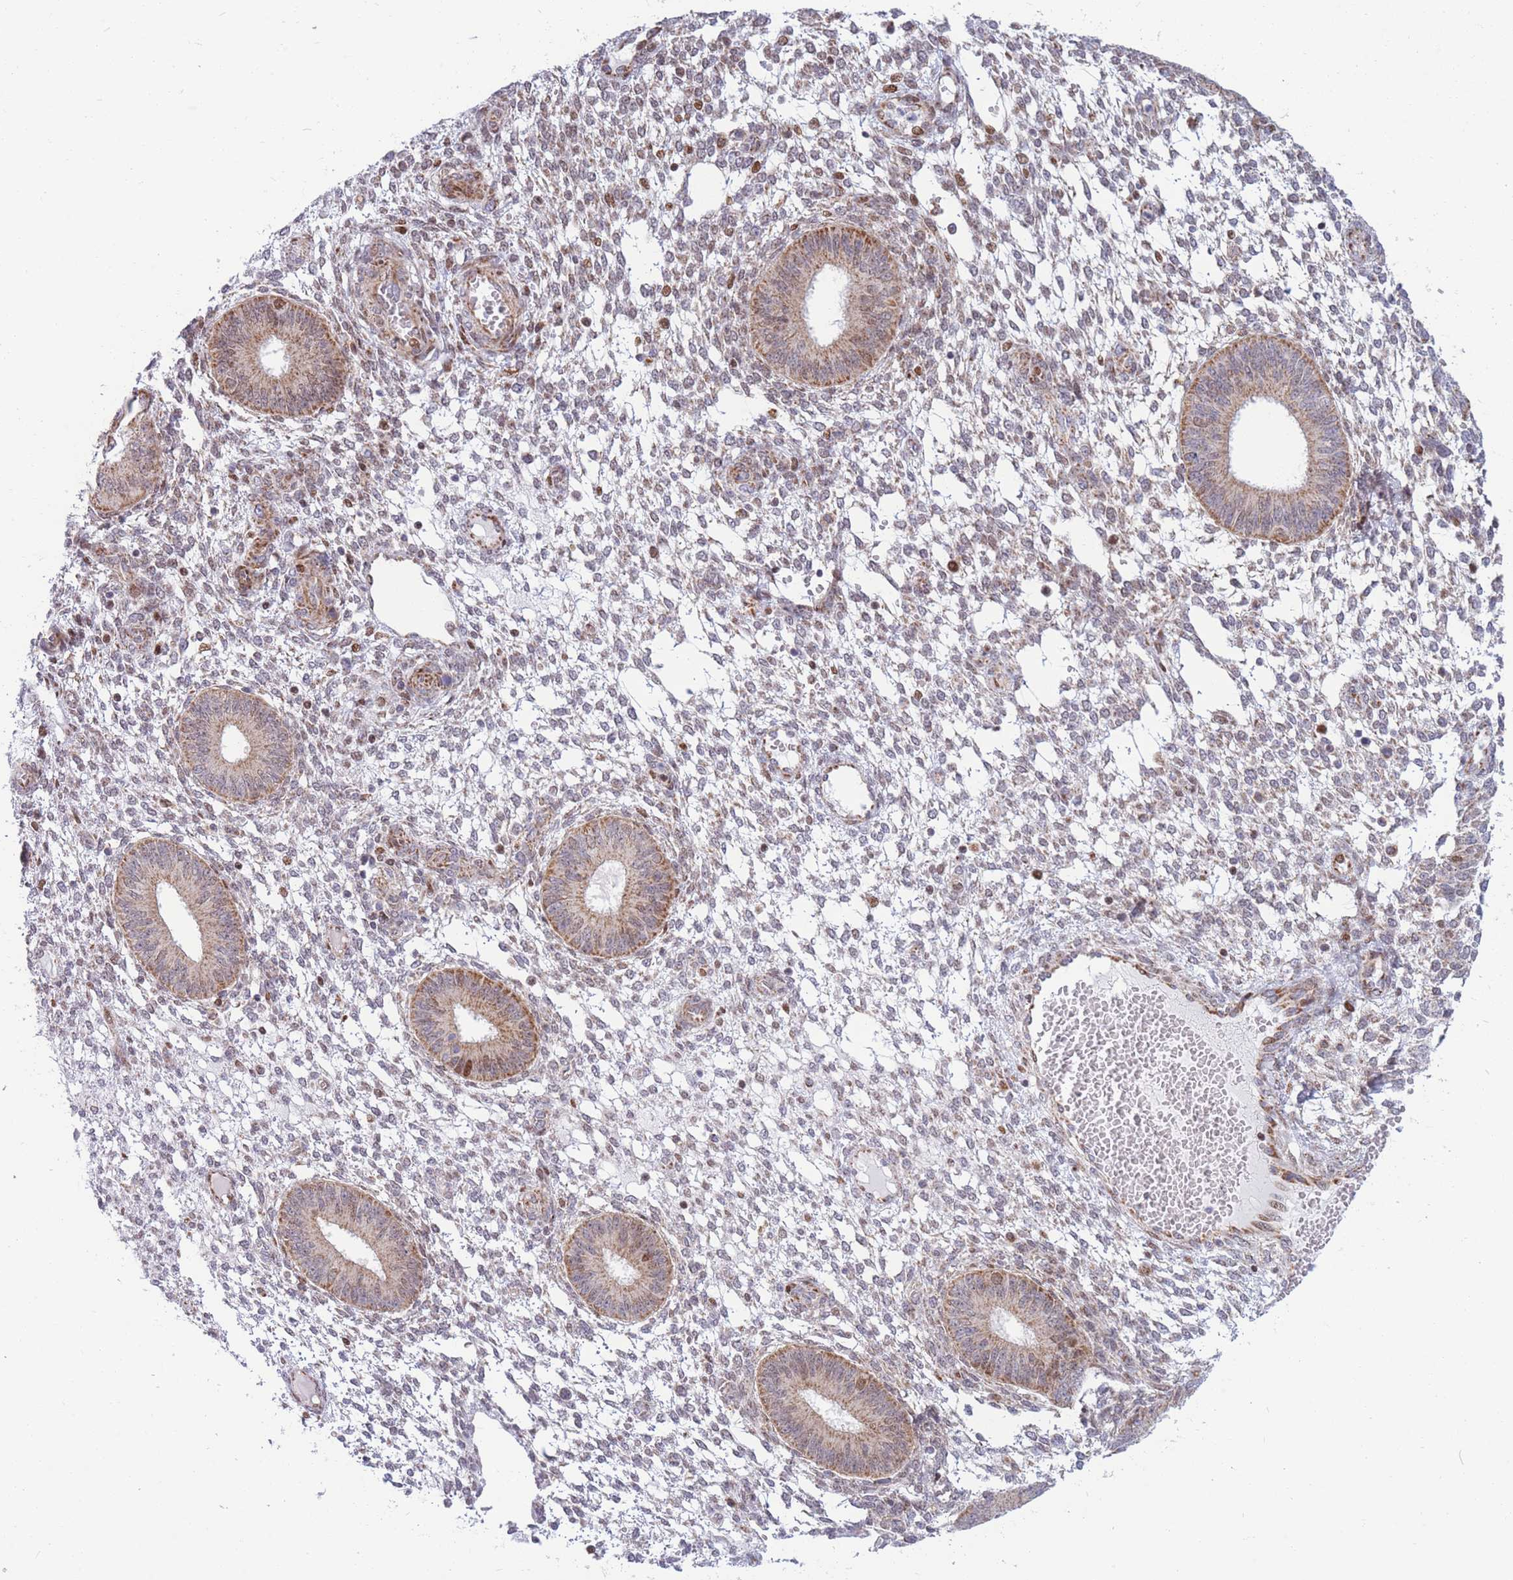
{"staining": {"intensity": "weak", "quantity": "<25%", "location": "cytoplasmic/membranous,nuclear"}, "tissue": "endometrium", "cell_type": "Cells in endometrial stroma", "image_type": "normal", "snomed": [{"axis": "morphology", "description": "Normal tissue, NOS"}, {"axis": "topography", "description": "Endometrium"}], "caption": "Protein analysis of unremarkable endometrium demonstrates no significant expression in cells in endometrial stroma.", "gene": "HSPE1", "patient": {"sex": "female", "age": 49}}